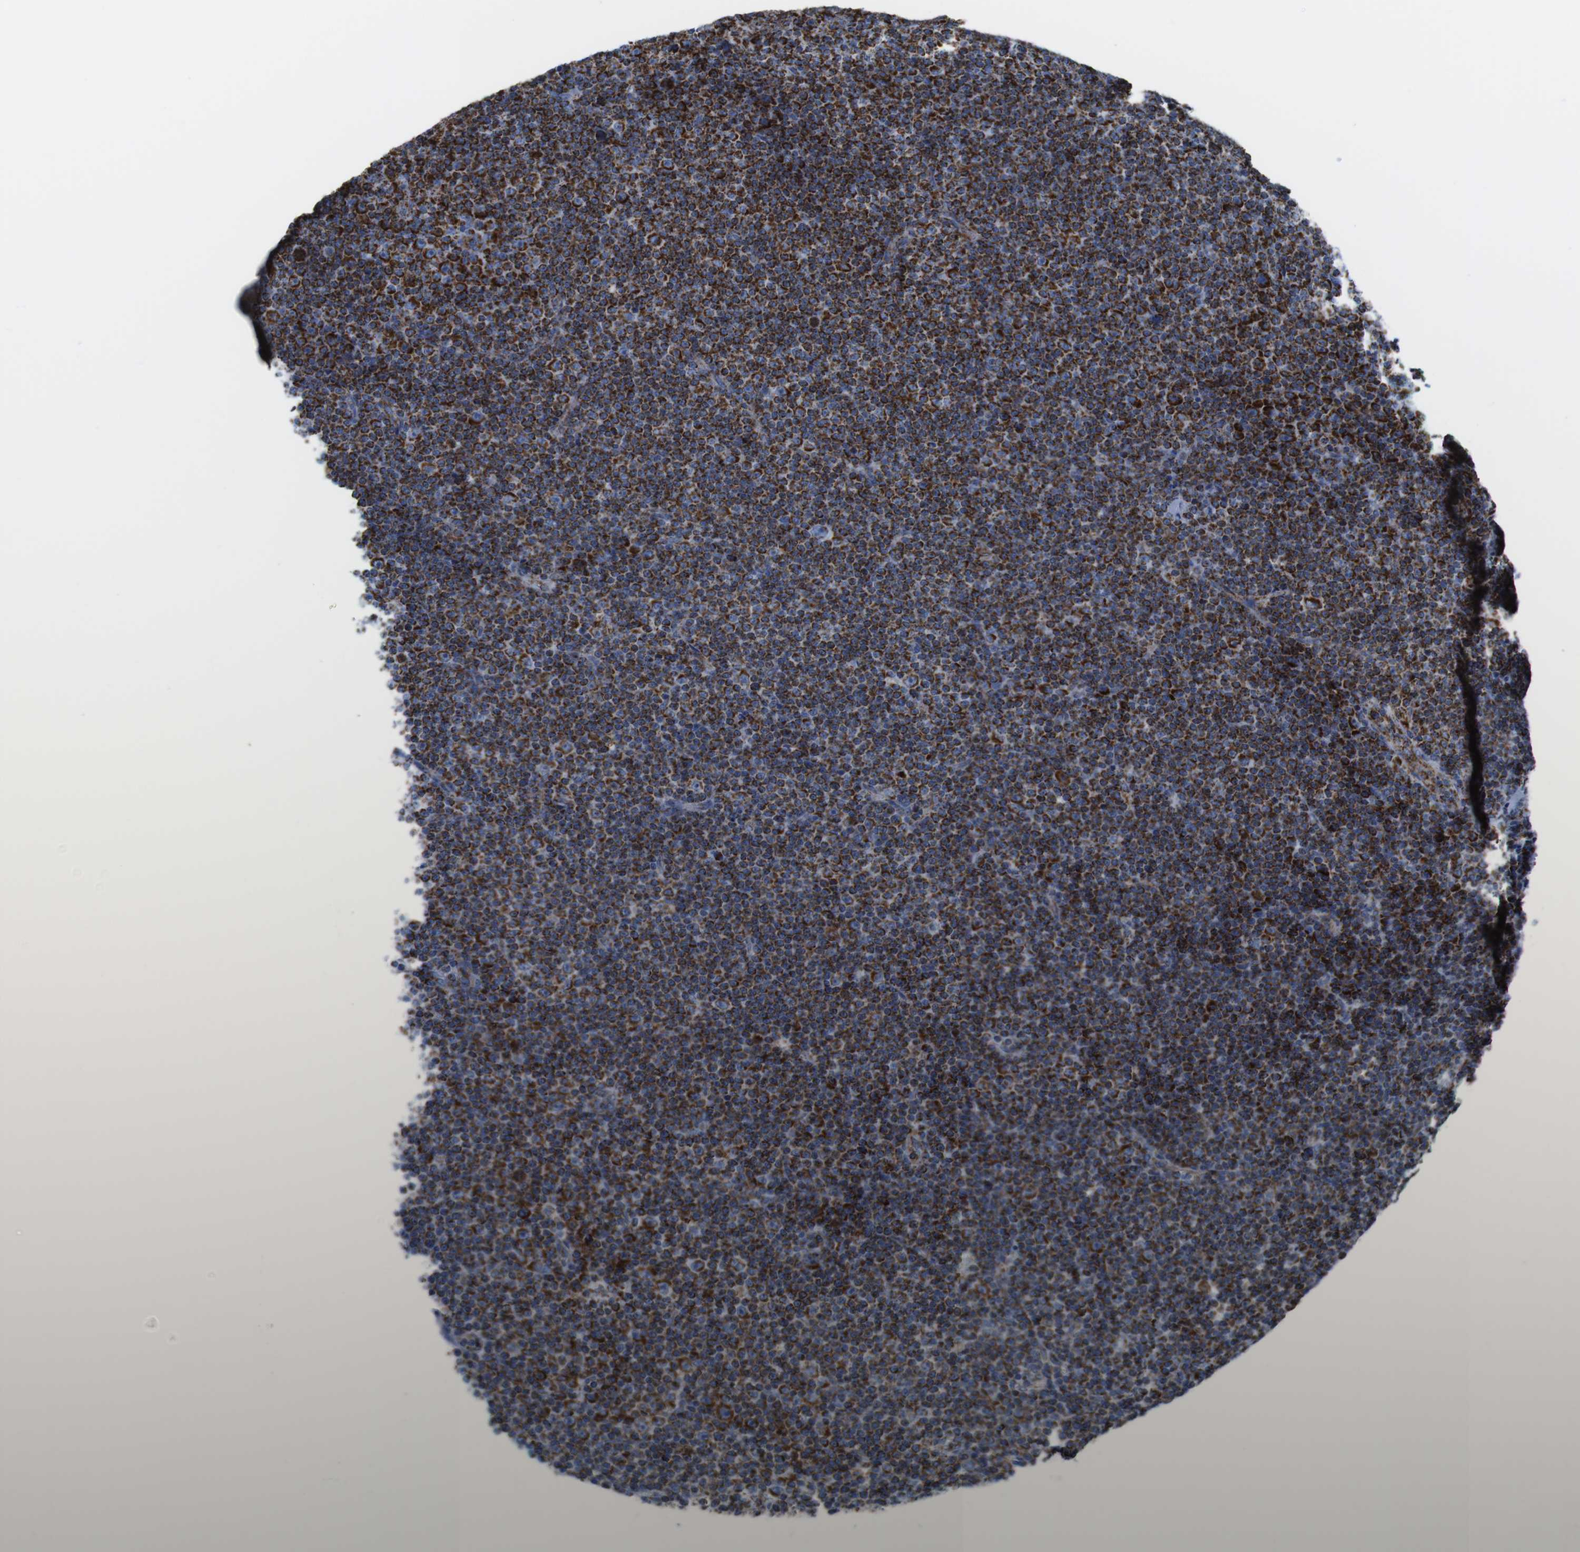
{"staining": {"intensity": "strong", "quantity": ">75%", "location": "cytoplasmic/membranous"}, "tissue": "lymphoma", "cell_type": "Tumor cells", "image_type": "cancer", "snomed": [{"axis": "morphology", "description": "Malignant lymphoma, non-Hodgkin's type, Low grade"}, {"axis": "topography", "description": "Lymph node"}], "caption": "Protein expression analysis of lymphoma displays strong cytoplasmic/membranous expression in approximately >75% of tumor cells.", "gene": "ATP5PO", "patient": {"sex": "female", "age": 67}}